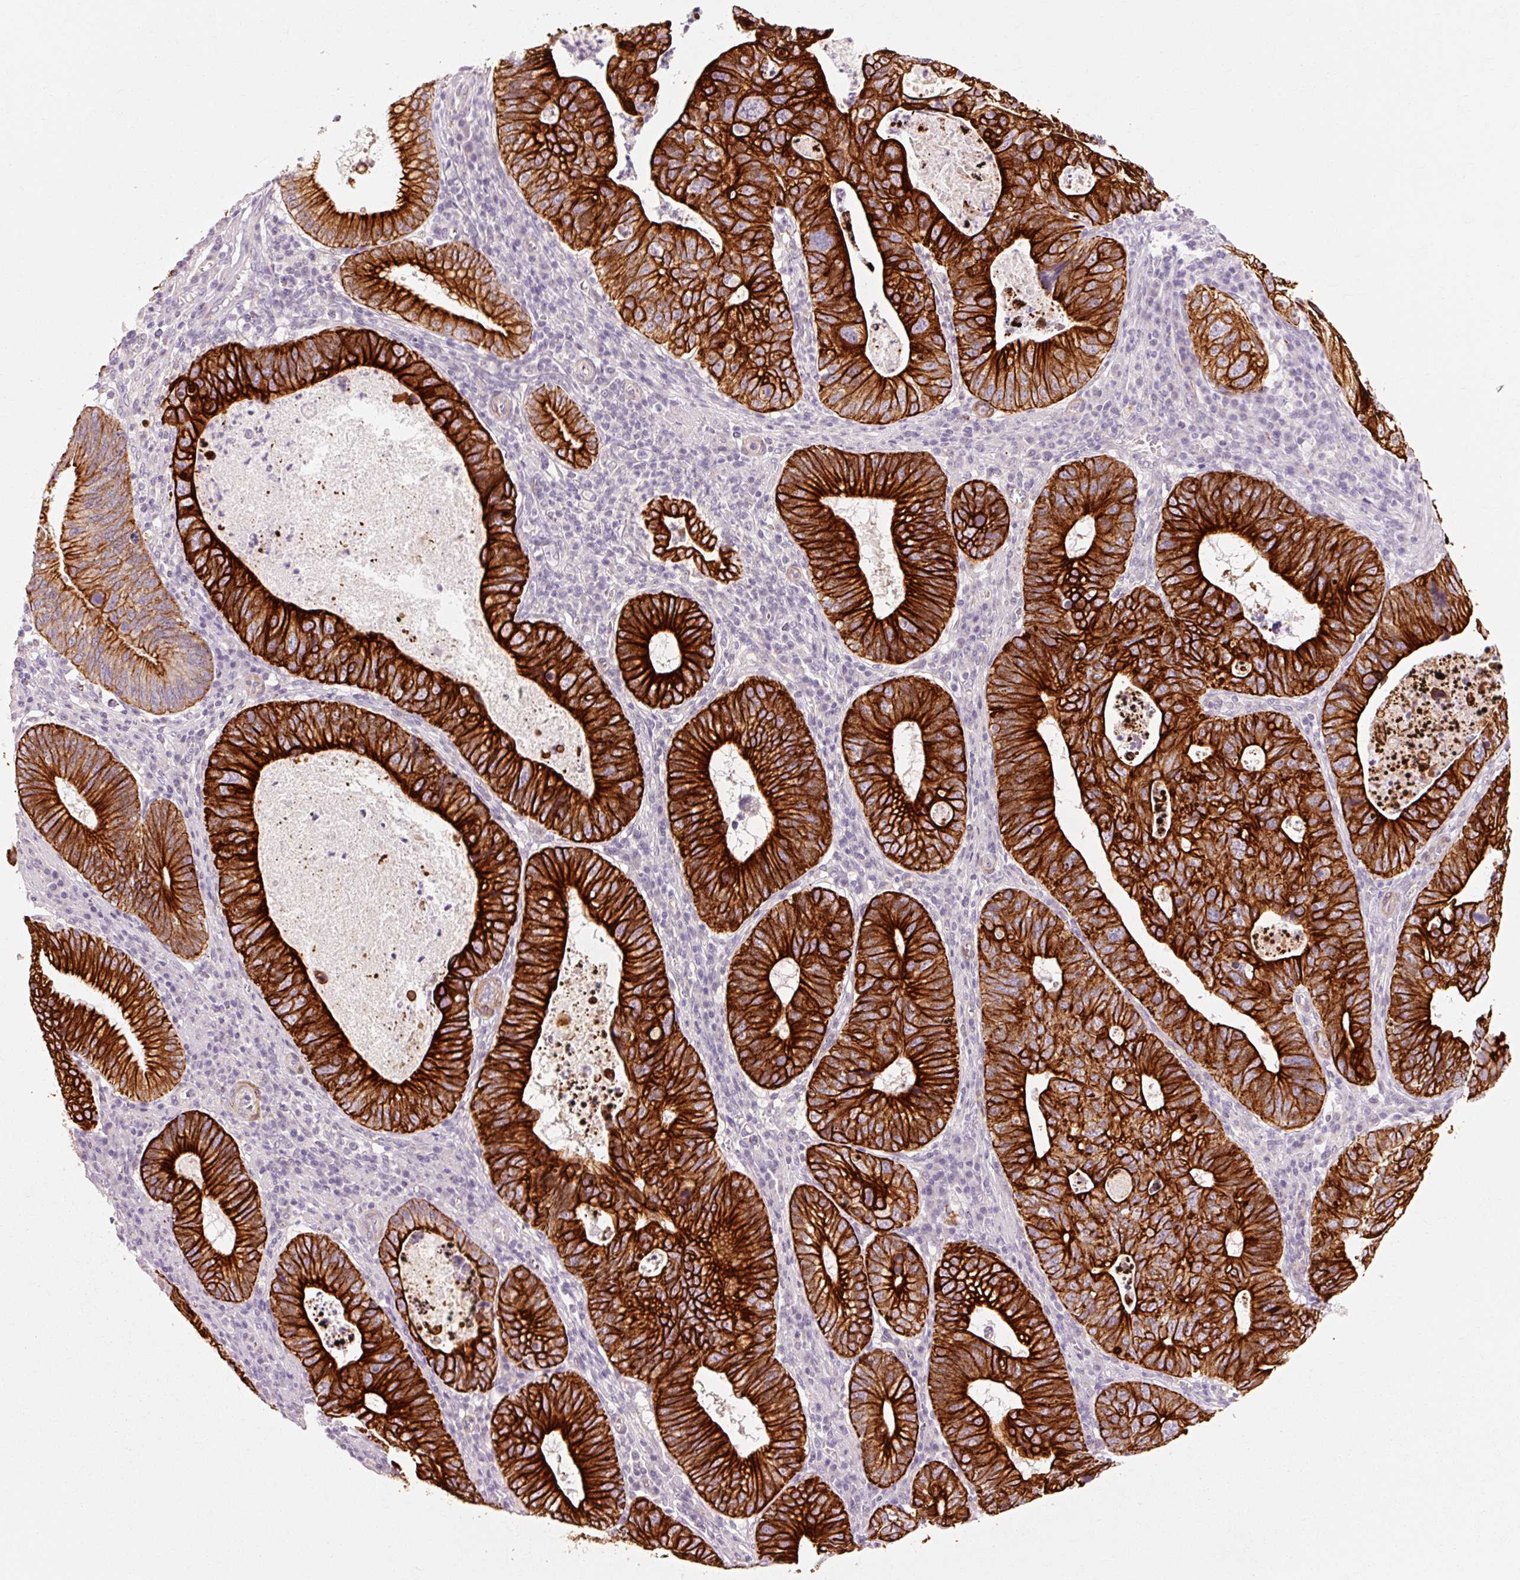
{"staining": {"intensity": "strong", "quantity": ">75%", "location": "cytoplasmic/membranous"}, "tissue": "stomach cancer", "cell_type": "Tumor cells", "image_type": "cancer", "snomed": [{"axis": "morphology", "description": "Adenocarcinoma, NOS"}, {"axis": "topography", "description": "Stomach"}], "caption": "Tumor cells show strong cytoplasmic/membranous staining in approximately >75% of cells in stomach cancer.", "gene": "TRIM73", "patient": {"sex": "male", "age": 59}}